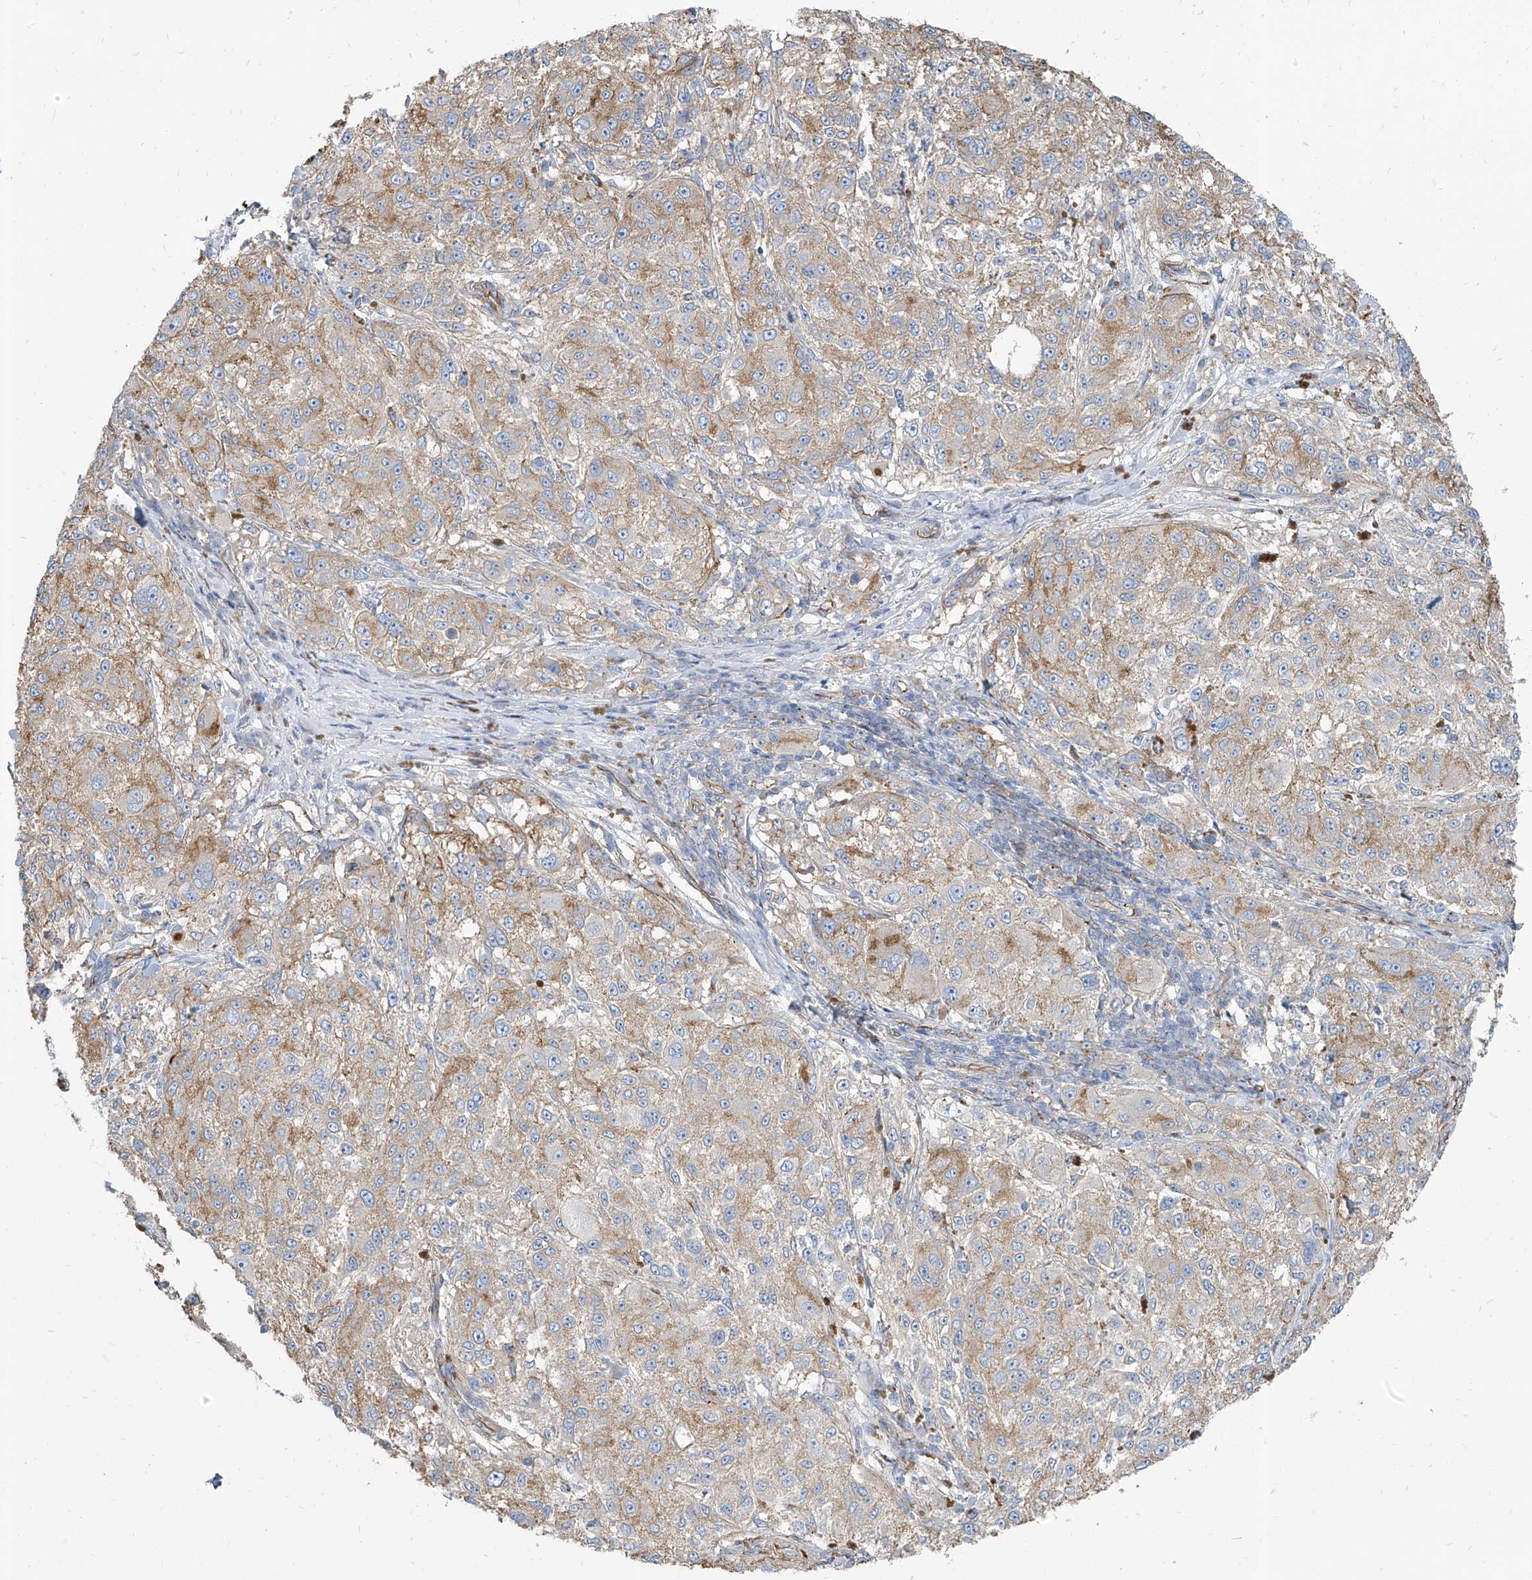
{"staining": {"intensity": "weak", "quantity": "25%-75%", "location": "cytoplasmic/membranous"}, "tissue": "melanoma", "cell_type": "Tumor cells", "image_type": "cancer", "snomed": [{"axis": "morphology", "description": "Necrosis, NOS"}, {"axis": "morphology", "description": "Malignant melanoma, NOS"}, {"axis": "topography", "description": "Skin"}], "caption": "Malignant melanoma was stained to show a protein in brown. There is low levels of weak cytoplasmic/membranous positivity in about 25%-75% of tumor cells.", "gene": "TXLNB", "patient": {"sex": "female", "age": 87}}